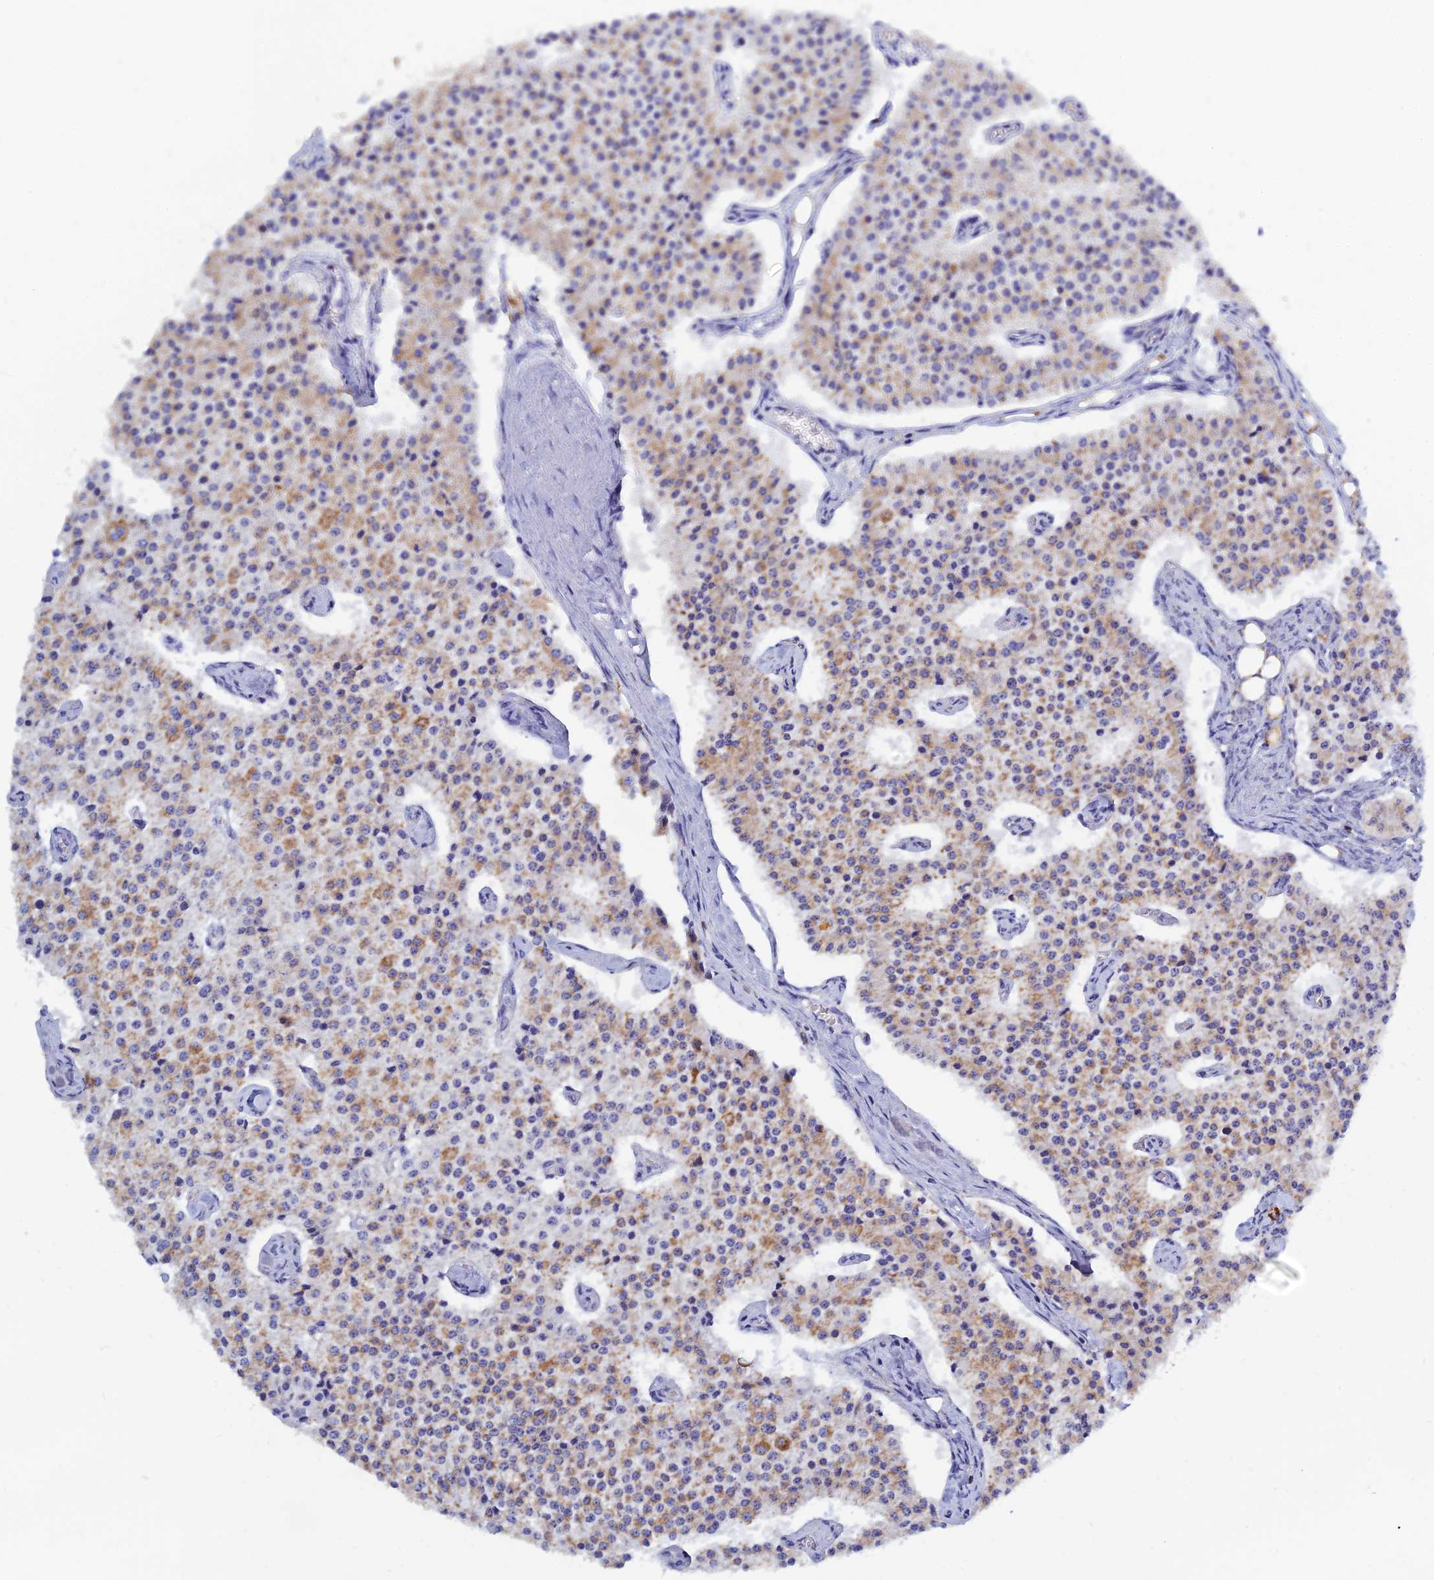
{"staining": {"intensity": "moderate", "quantity": "25%-75%", "location": "cytoplasmic/membranous"}, "tissue": "carcinoid", "cell_type": "Tumor cells", "image_type": "cancer", "snomed": [{"axis": "morphology", "description": "Carcinoid, malignant, NOS"}, {"axis": "topography", "description": "Colon"}], "caption": "High-power microscopy captured an IHC image of carcinoid, revealing moderate cytoplasmic/membranous staining in about 25%-75% of tumor cells.", "gene": "MGST1", "patient": {"sex": "female", "age": 52}}